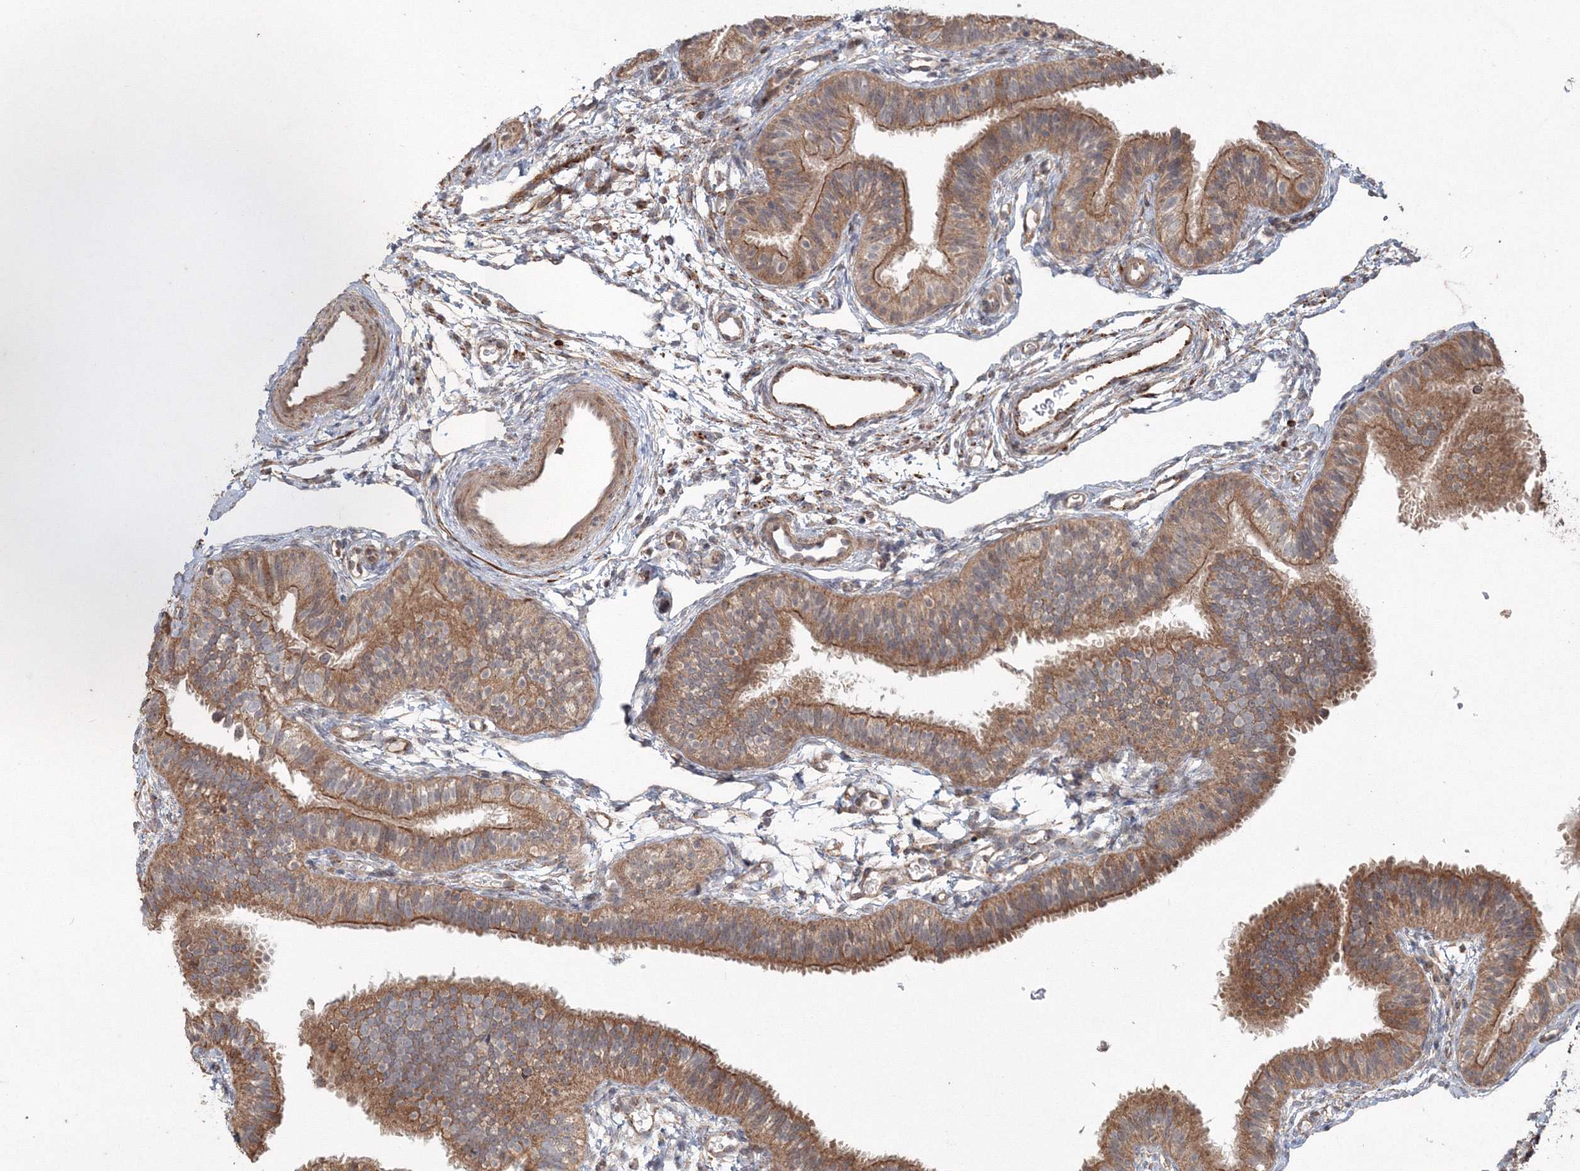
{"staining": {"intensity": "moderate", "quantity": ">75%", "location": "cytoplasmic/membranous"}, "tissue": "fallopian tube", "cell_type": "Glandular cells", "image_type": "normal", "snomed": [{"axis": "morphology", "description": "Normal tissue, NOS"}, {"axis": "topography", "description": "Fallopian tube"}], "caption": "Immunohistochemical staining of unremarkable human fallopian tube exhibits moderate cytoplasmic/membranous protein staining in approximately >75% of glandular cells.", "gene": "ANAPC16", "patient": {"sex": "female", "age": 35}}